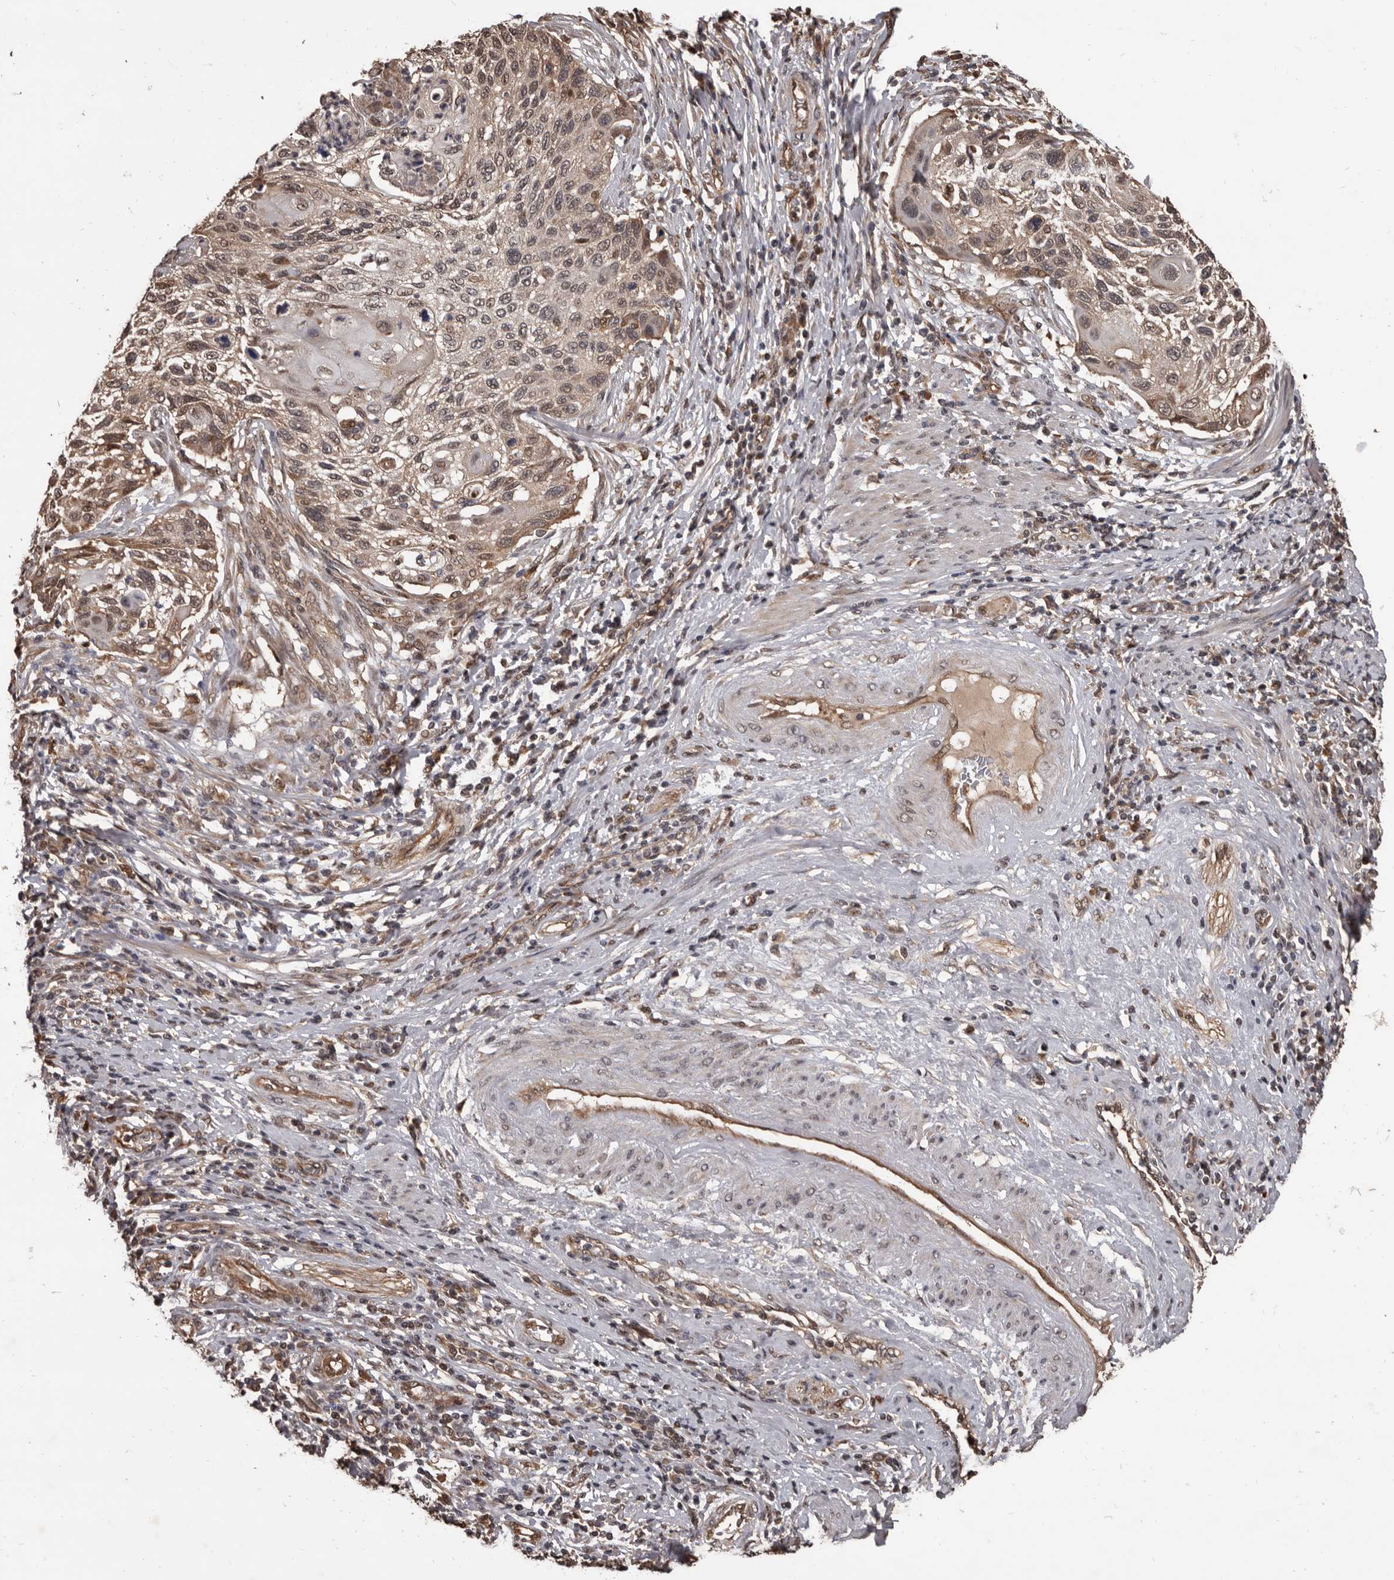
{"staining": {"intensity": "weak", "quantity": ">75%", "location": "cytoplasmic/membranous,nuclear"}, "tissue": "cervical cancer", "cell_type": "Tumor cells", "image_type": "cancer", "snomed": [{"axis": "morphology", "description": "Squamous cell carcinoma, NOS"}, {"axis": "topography", "description": "Cervix"}], "caption": "Immunohistochemistry of human squamous cell carcinoma (cervical) shows low levels of weak cytoplasmic/membranous and nuclear staining in about >75% of tumor cells. The protein of interest is stained brown, and the nuclei are stained in blue (DAB IHC with brightfield microscopy, high magnification).", "gene": "AHR", "patient": {"sex": "female", "age": 70}}